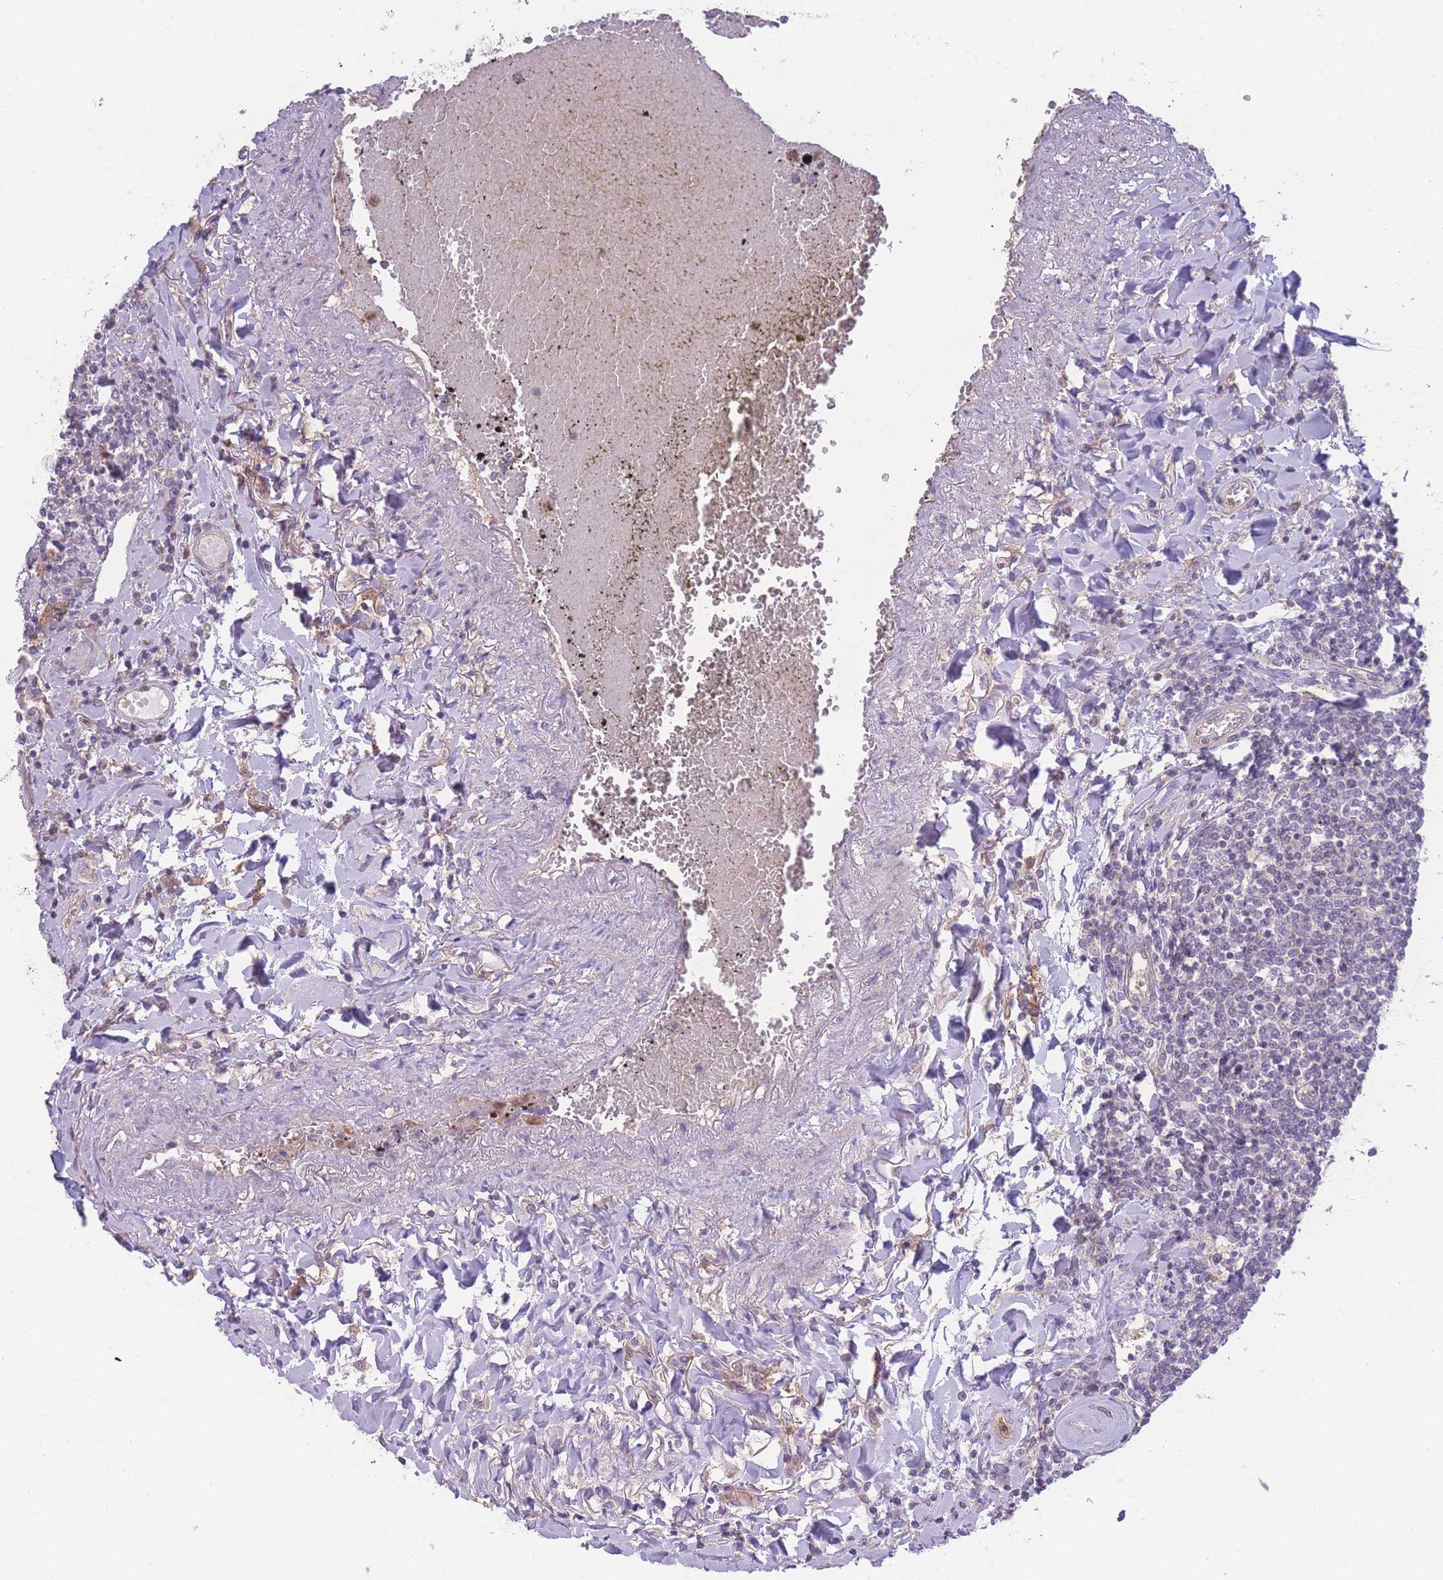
{"staining": {"intensity": "negative", "quantity": "none", "location": "none"}, "tissue": "lymphoma", "cell_type": "Tumor cells", "image_type": "cancer", "snomed": [{"axis": "morphology", "description": "Malignant lymphoma, non-Hodgkin's type, Low grade"}, {"axis": "topography", "description": "Lung"}], "caption": "The image shows no staining of tumor cells in lymphoma.", "gene": "STEAP3", "patient": {"sex": "female", "age": 71}}